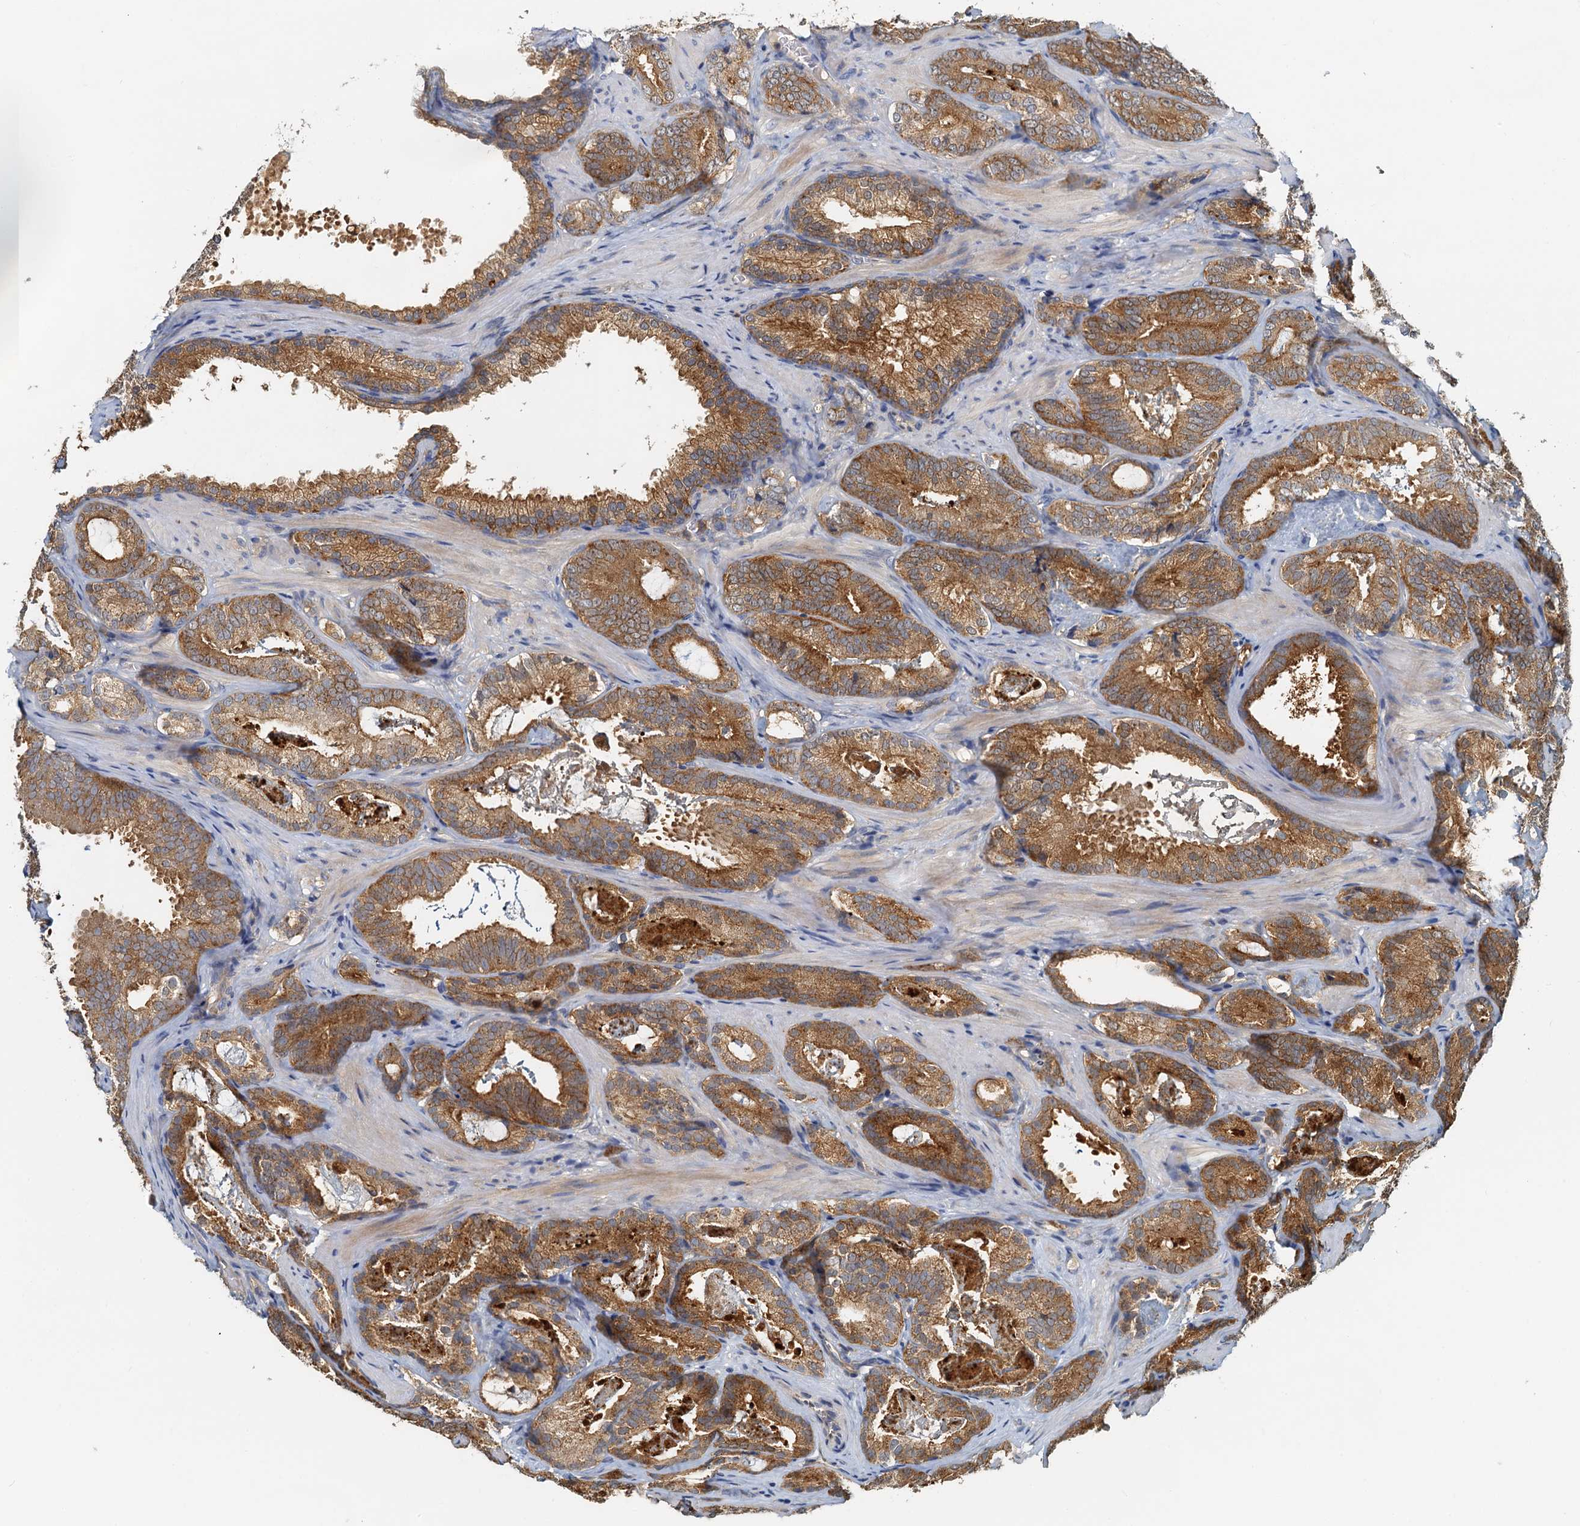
{"staining": {"intensity": "moderate", "quantity": ">75%", "location": "cytoplasmic/membranous"}, "tissue": "prostate cancer", "cell_type": "Tumor cells", "image_type": "cancer", "snomed": [{"axis": "morphology", "description": "Adenocarcinoma, Low grade"}, {"axis": "topography", "description": "Prostate"}], "caption": "Prostate adenocarcinoma (low-grade) tissue displays moderate cytoplasmic/membranous positivity in approximately >75% of tumor cells, visualized by immunohistochemistry. (IHC, brightfield microscopy, high magnification).", "gene": "TOLLIP", "patient": {"sex": "male", "age": 60}}